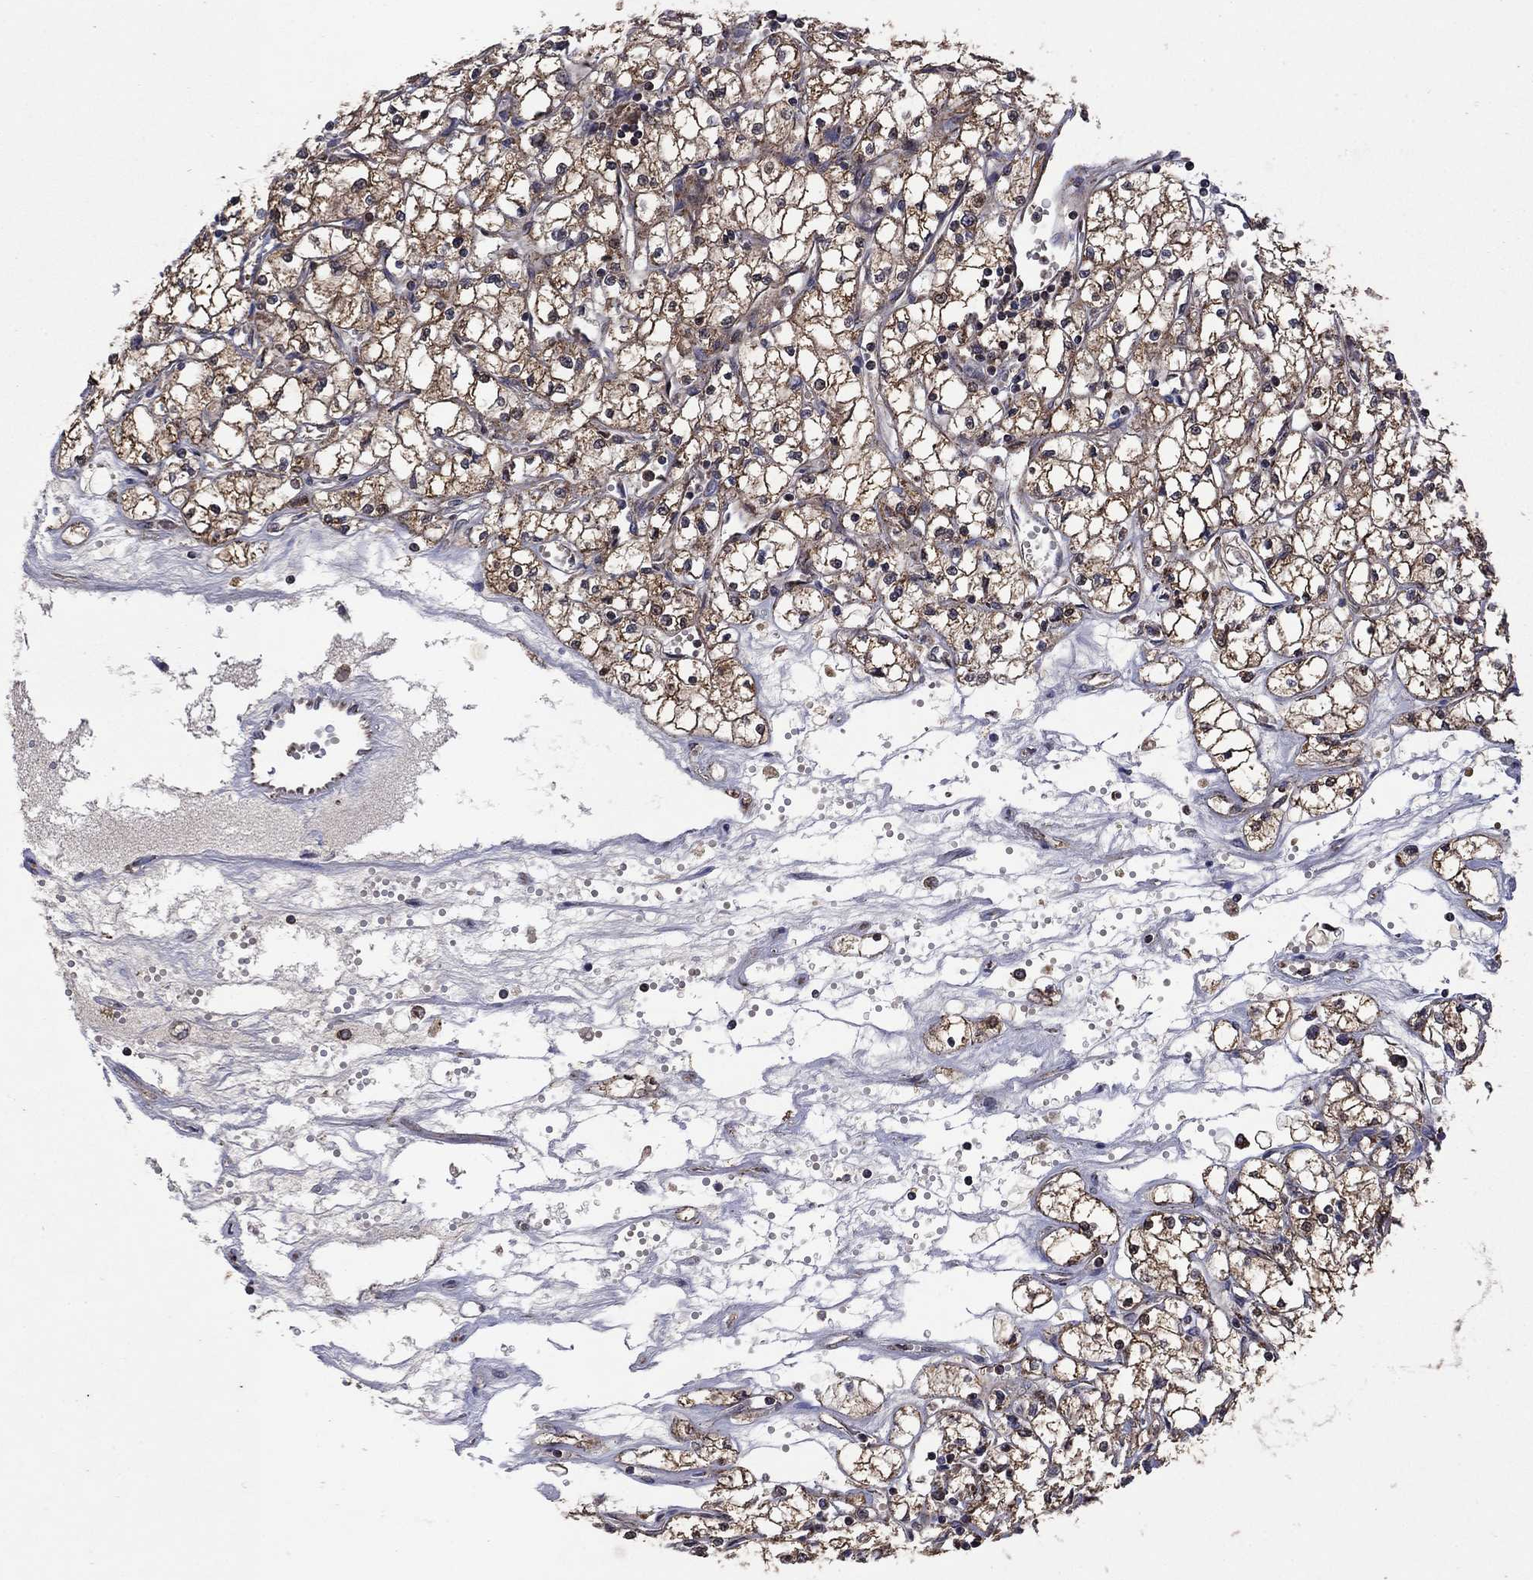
{"staining": {"intensity": "moderate", "quantity": ">75%", "location": "cytoplasmic/membranous"}, "tissue": "renal cancer", "cell_type": "Tumor cells", "image_type": "cancer", "snomed": [{"axis": "morphology", "description": "Adenocarcinoma, NOS"}, {"axis": "topography", "description": "Kidney"}], "caption": "The photomicrograph exhibits immunohistochemical staining of adenocarcinoma (renal). There is moderate cytoplasmic/membranous positivity is present in approximately >75% of tumor cells.", "gene": "DPH1", "patient": {"sex": "male", "age": 67}}